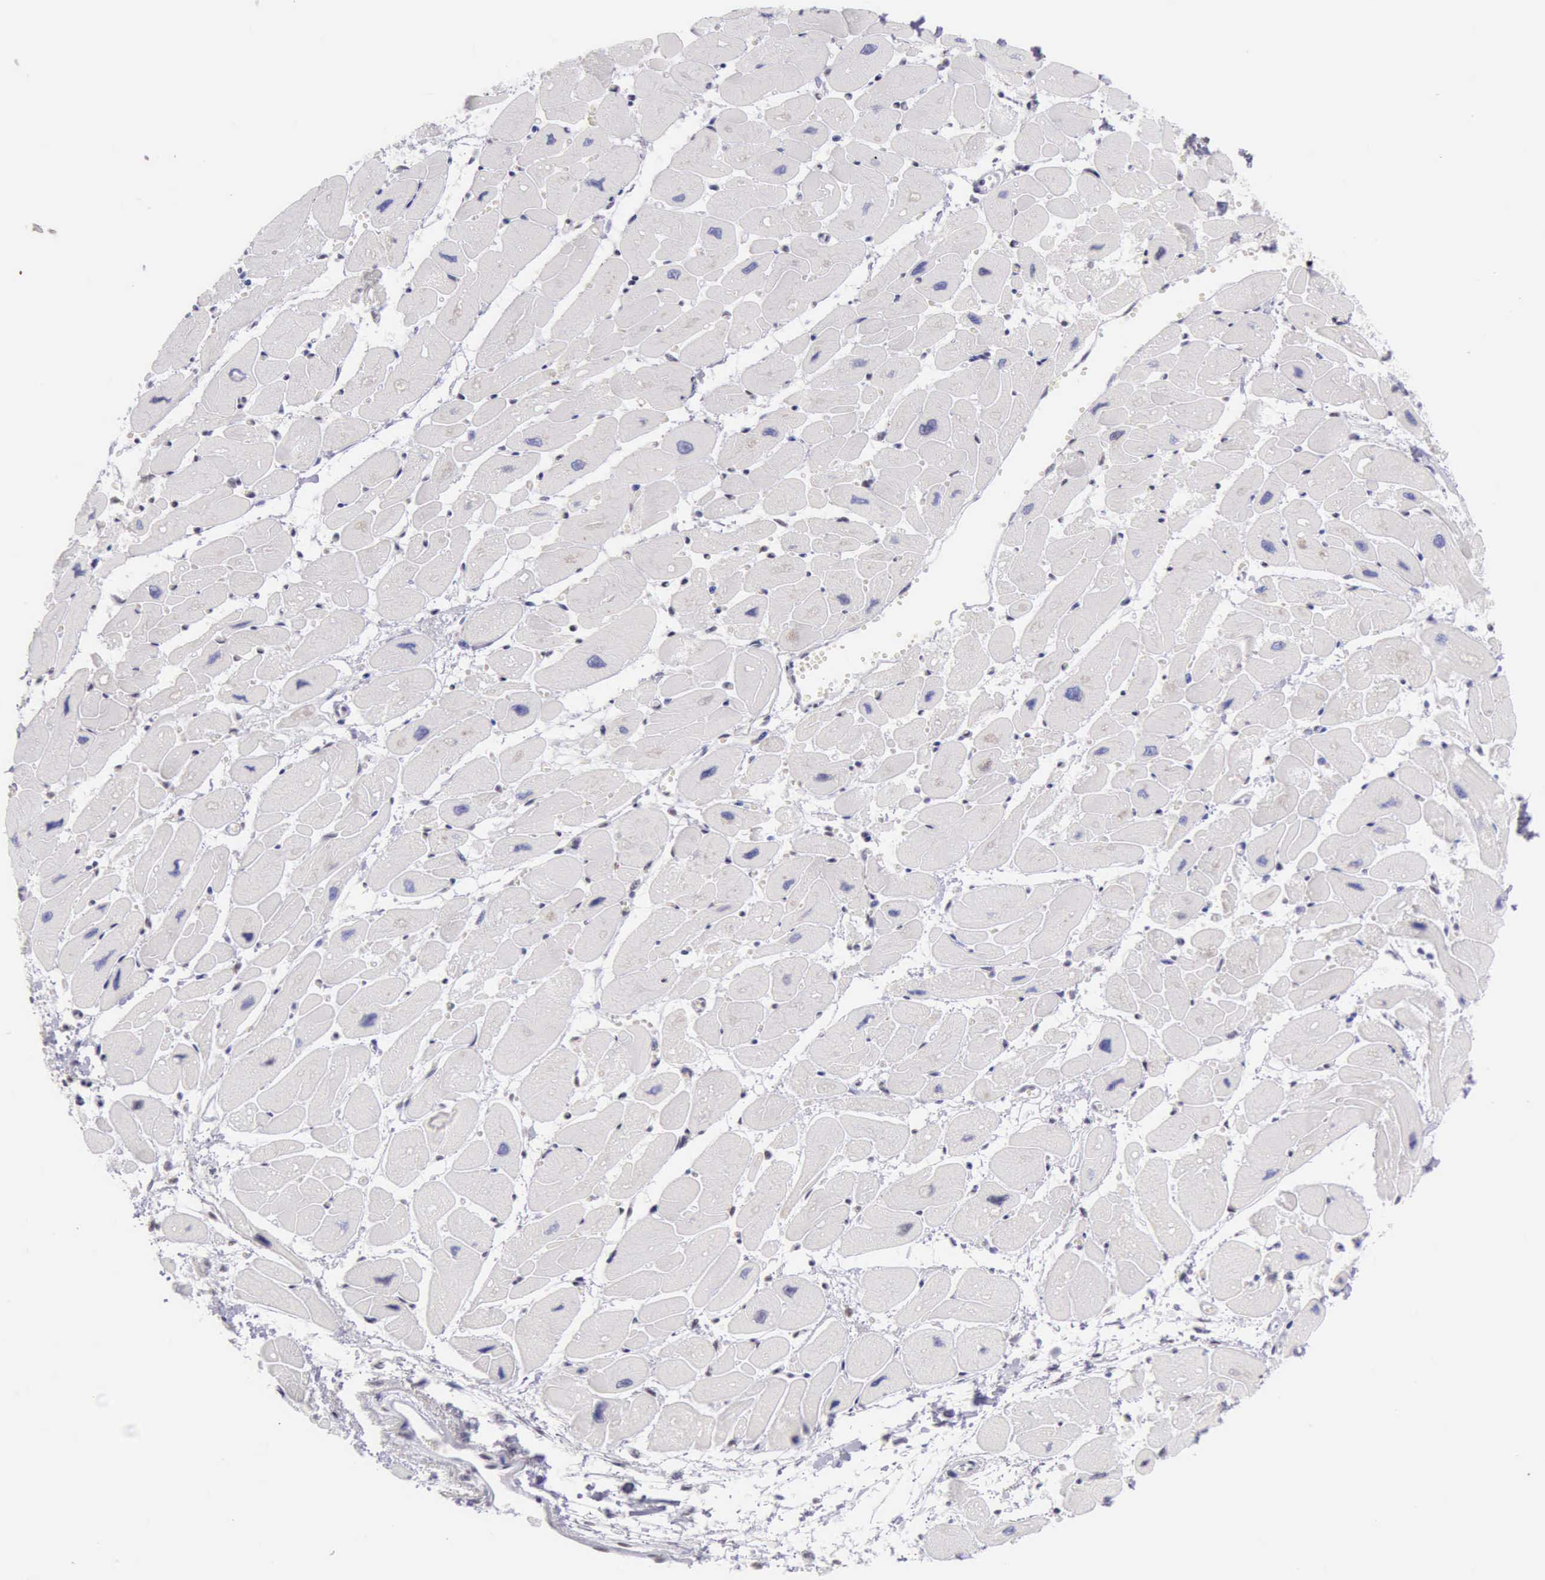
{"staining": {"intensity": "weak", "quantity": "25%-75%", "location": "nuclear"}, "tissue": "heart muscle", "cell_type": "Cardiomyocytes", "image_type": "normal", "snomed": [{"axis": "morphology", "description": "Normal tissue, NOS"}, {"axis": "topography", "description": "Heart"}], "caption": "An image showing weak nuclear expression in approximately 25%-75% of cardiomyocytes in unremarkable heart muscle, as visualized by brown immunohistochemical staining.", "gene": "EP300", "patient": {"sex": "female", "age": 54}}